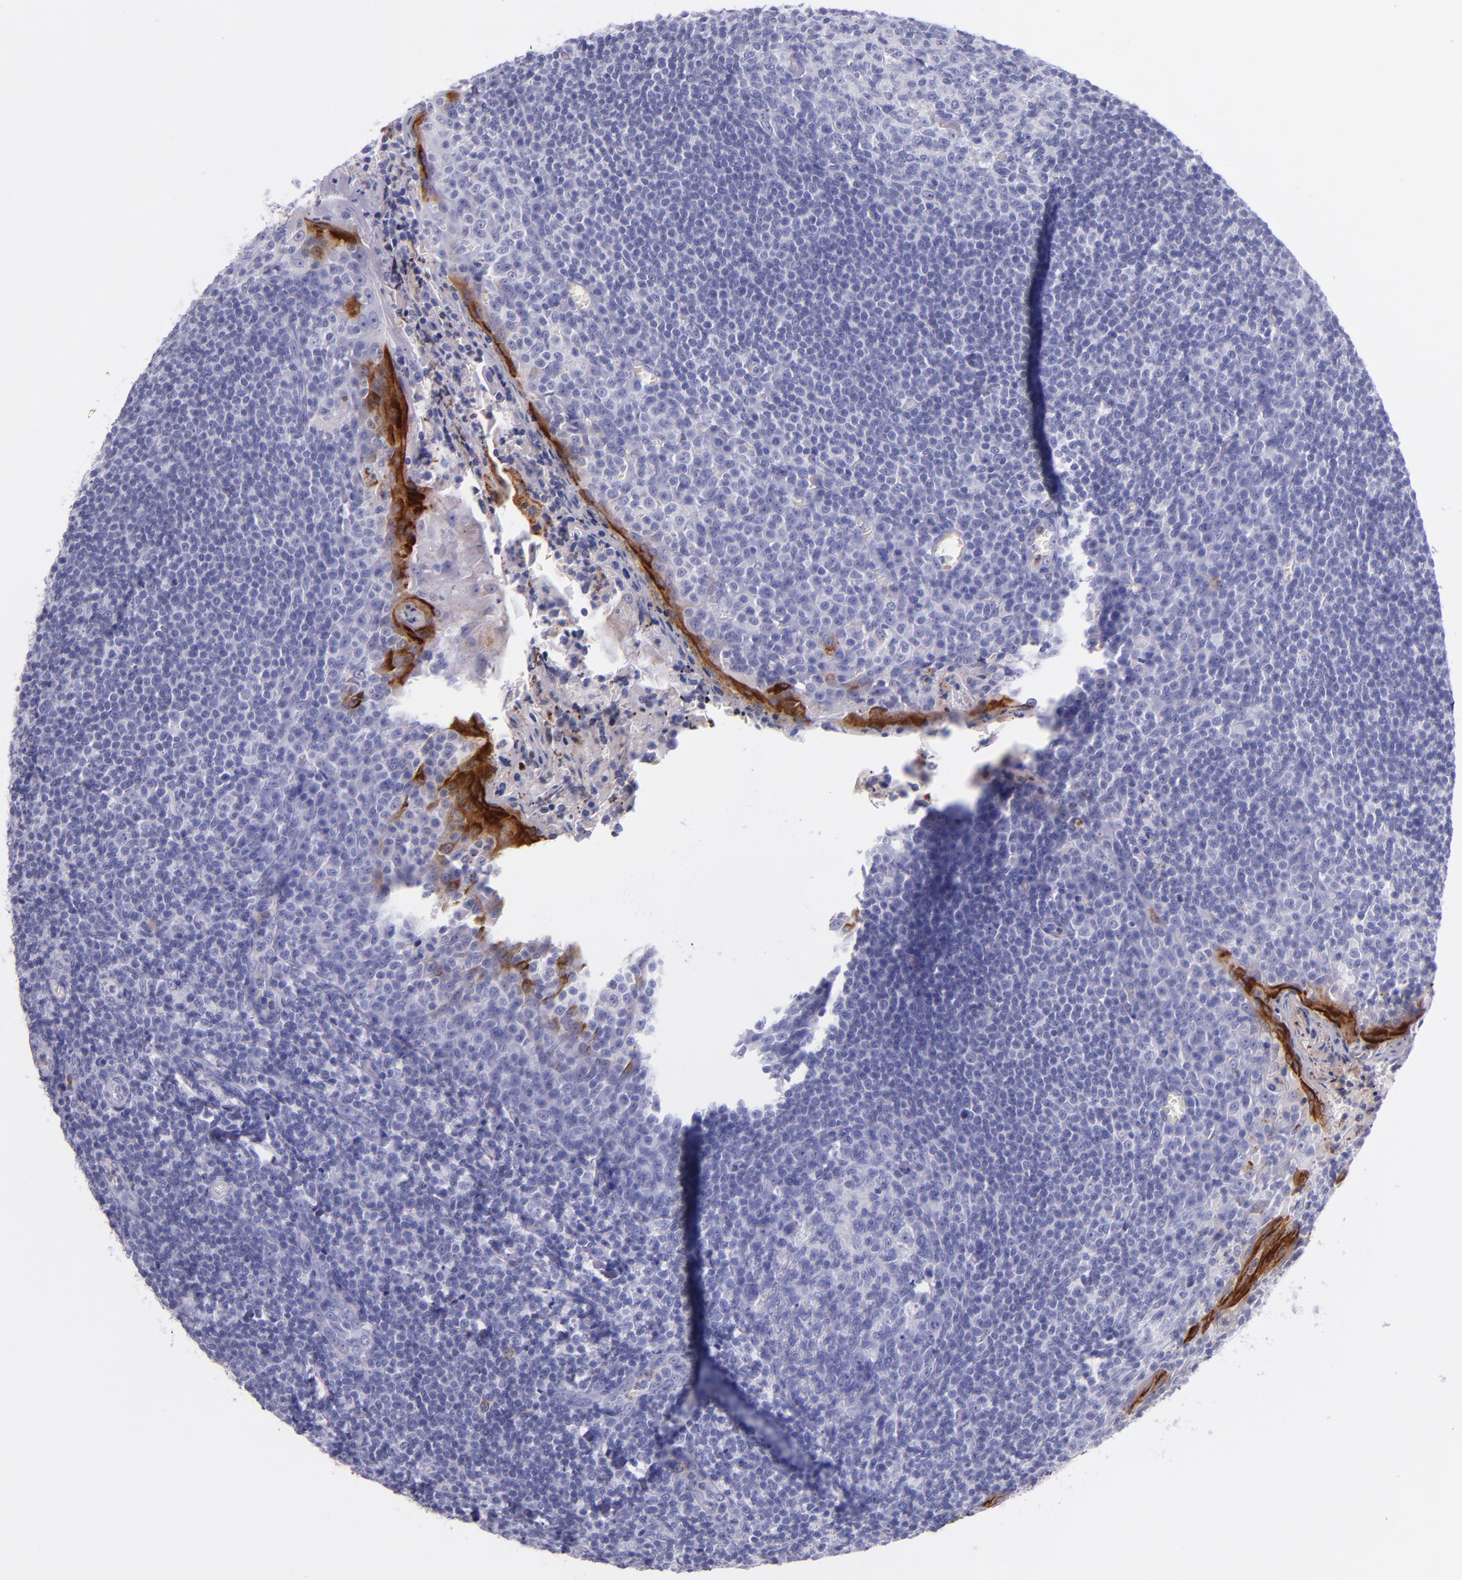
{"staining": {"intensity": "negative", "quantity": "none", "location": "none"}, "tissue": "tonsil", "cell_type": "Germinal center cells", "image_type": "normal", "snomed": [{"axis": "morphology", "description": "Normal tissue, NOS"}, {"axis": "topography", "description": "Tonsil"}], "caption": "This micrograph is of unremarkable tonsil stained with immunohistochemistry to label a protein in brown with the nuclei are counter-stained blue. There is no expression in germinal center cells.", "gene": "SLPI", "patient": {"sex": "male", "age": 31}}